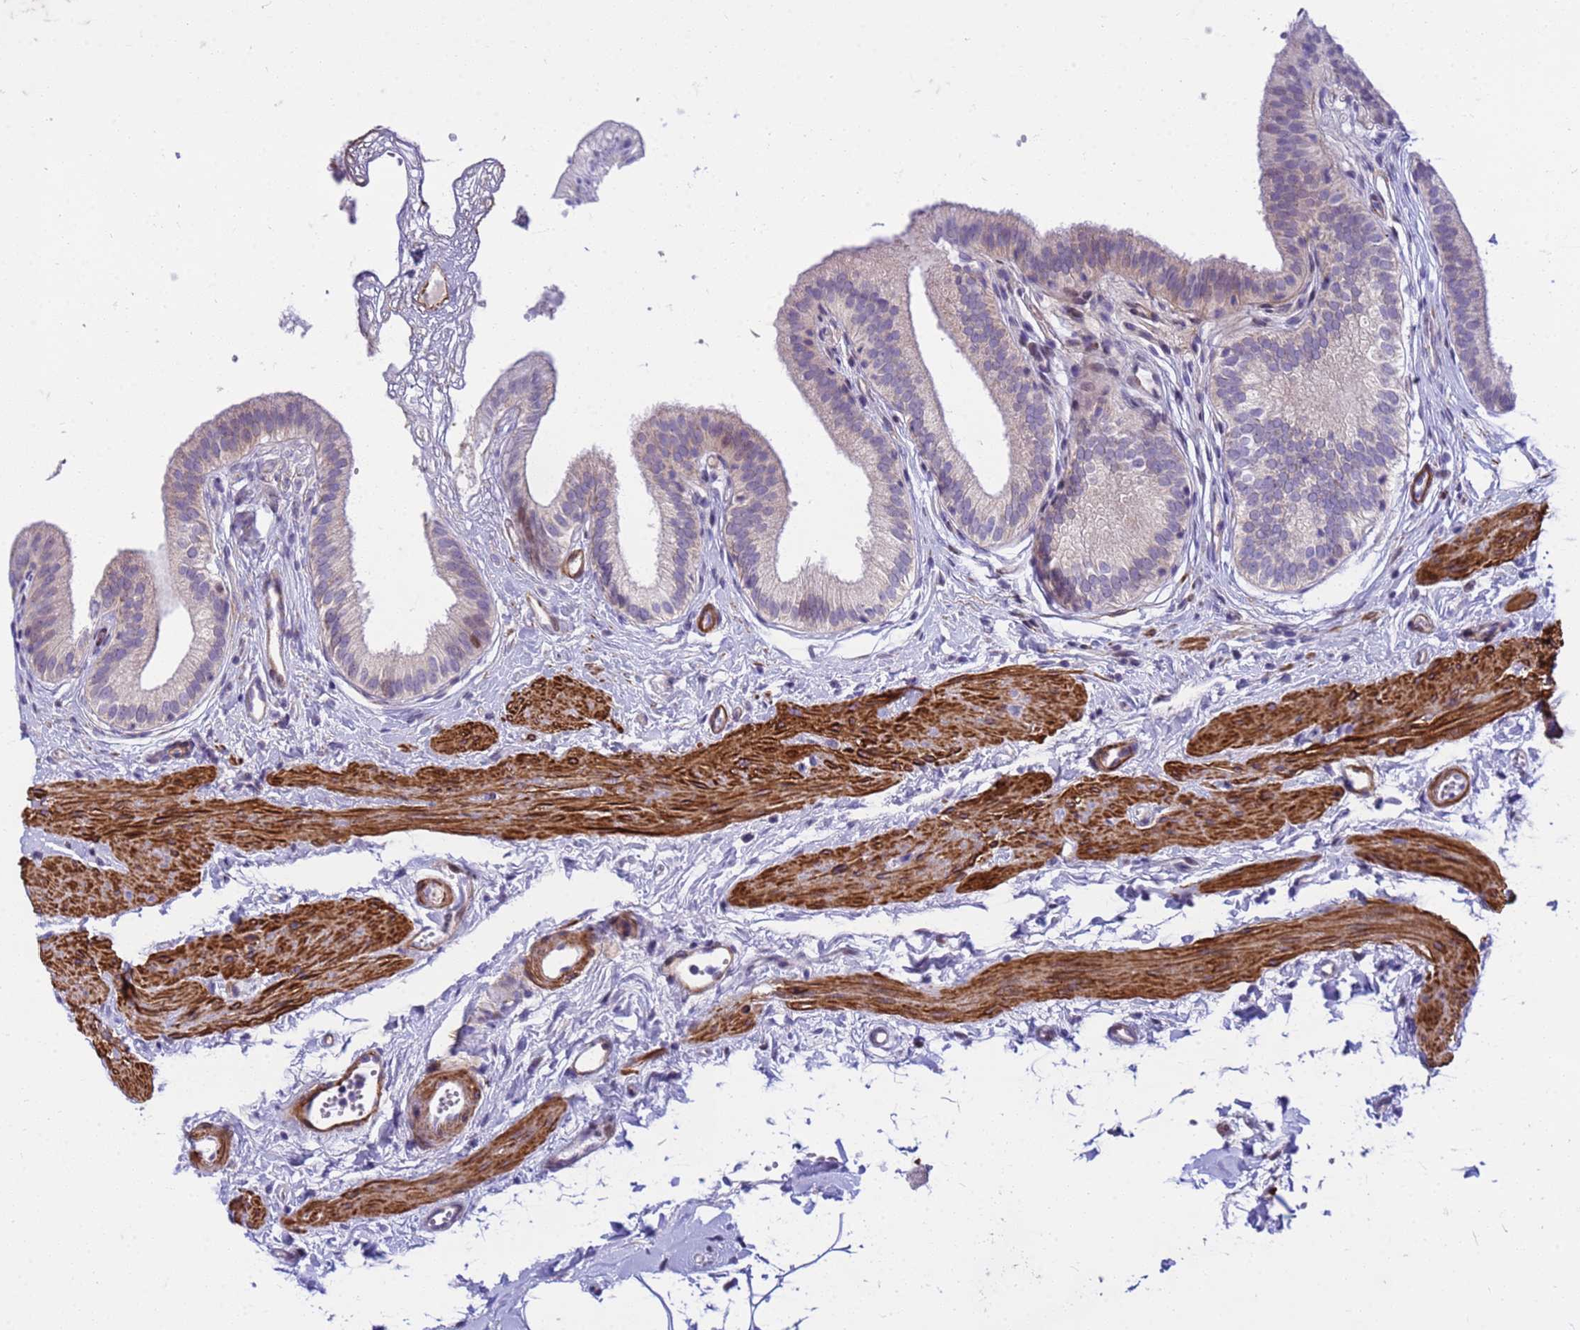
{"staining": {"intensity": "weak", "quantity": "25%-75%", "location": "cytoplasmic/membranous"}, "tissue": "gallbladder", "cell_type": "Glandular cells", "image_type": "normal", "snomed": [{"axis": "morphology", "description": "Normal tissue, NOS"}, {"axis": "topography", "description": "Gallbladder"}], "caption": "Weak cytoplasmic/membranous expression for a protein is identified in approximately 25%-75% of glandular cells of benign gallbladder using immunohistochemistry.", "gene": "P2RX7", "patient": {"sex": "female", "age": 54}}